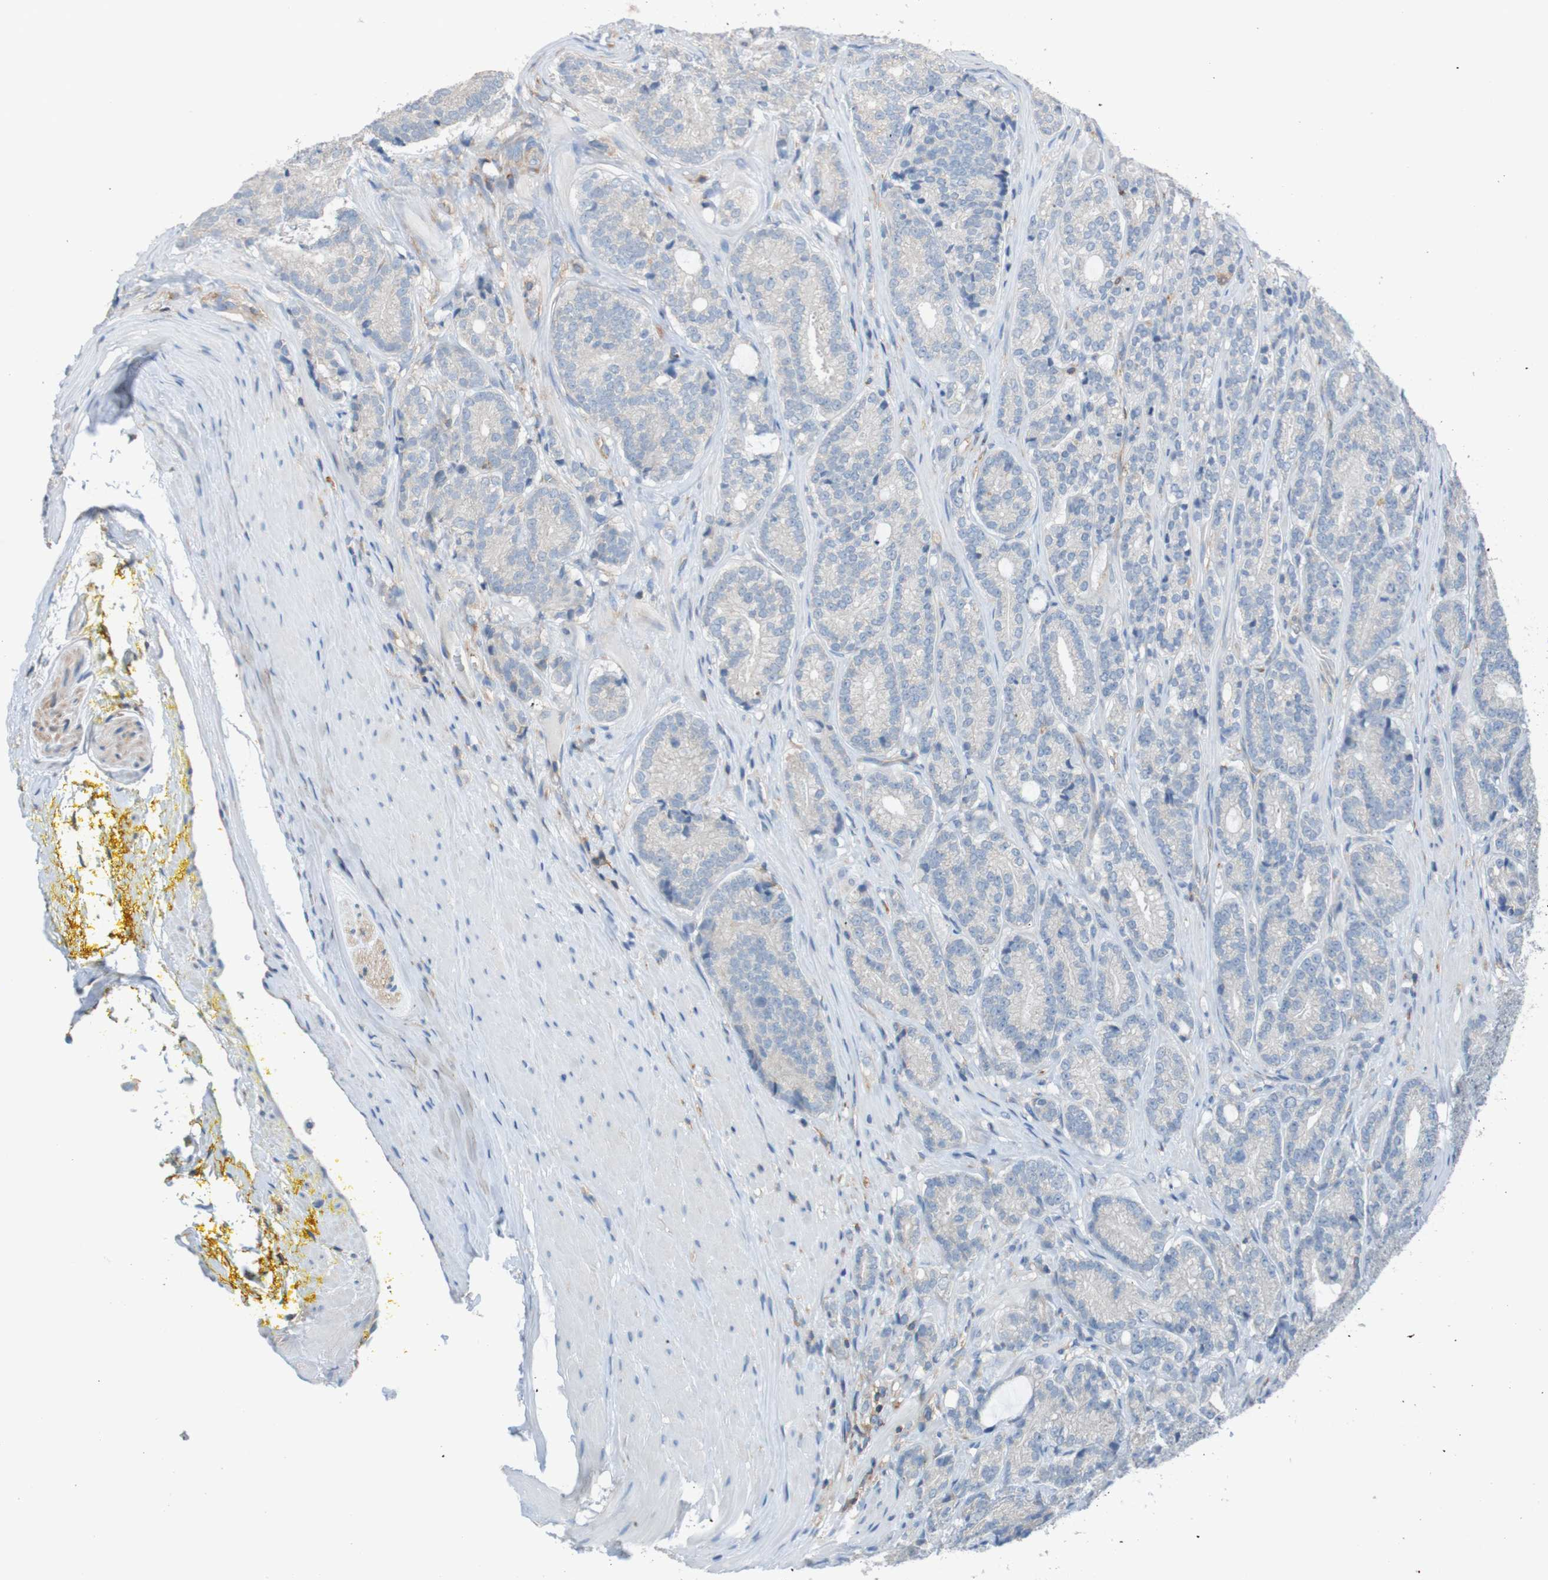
{"staining": {"intensity": "weak", "quantity": "<25%", "location": "cytoplasmic/membranous"}, "tissue": "prostate cancer", "cell_type": "Tumor cells", "image_type": "cancer", "snomed": [{"axis": "morphology", "description": "Adenocarcinoma, High grade"}, {"axis": "topography", "description": "Prostate"}], "caption": "High power microscopy image of an immunohistochemistry (IHC) photomicrograph of adenocarcinoma (high-grade) (prostate), revealing no significant staining in tumor cells. The staining is performed using DAB (3,3'-diaminobenzidine) brown chromogen with nuclei counter-stained in using hematoxylin.", "gene": "MINAR1", "patient": {"sex": "male", "age": 61}}